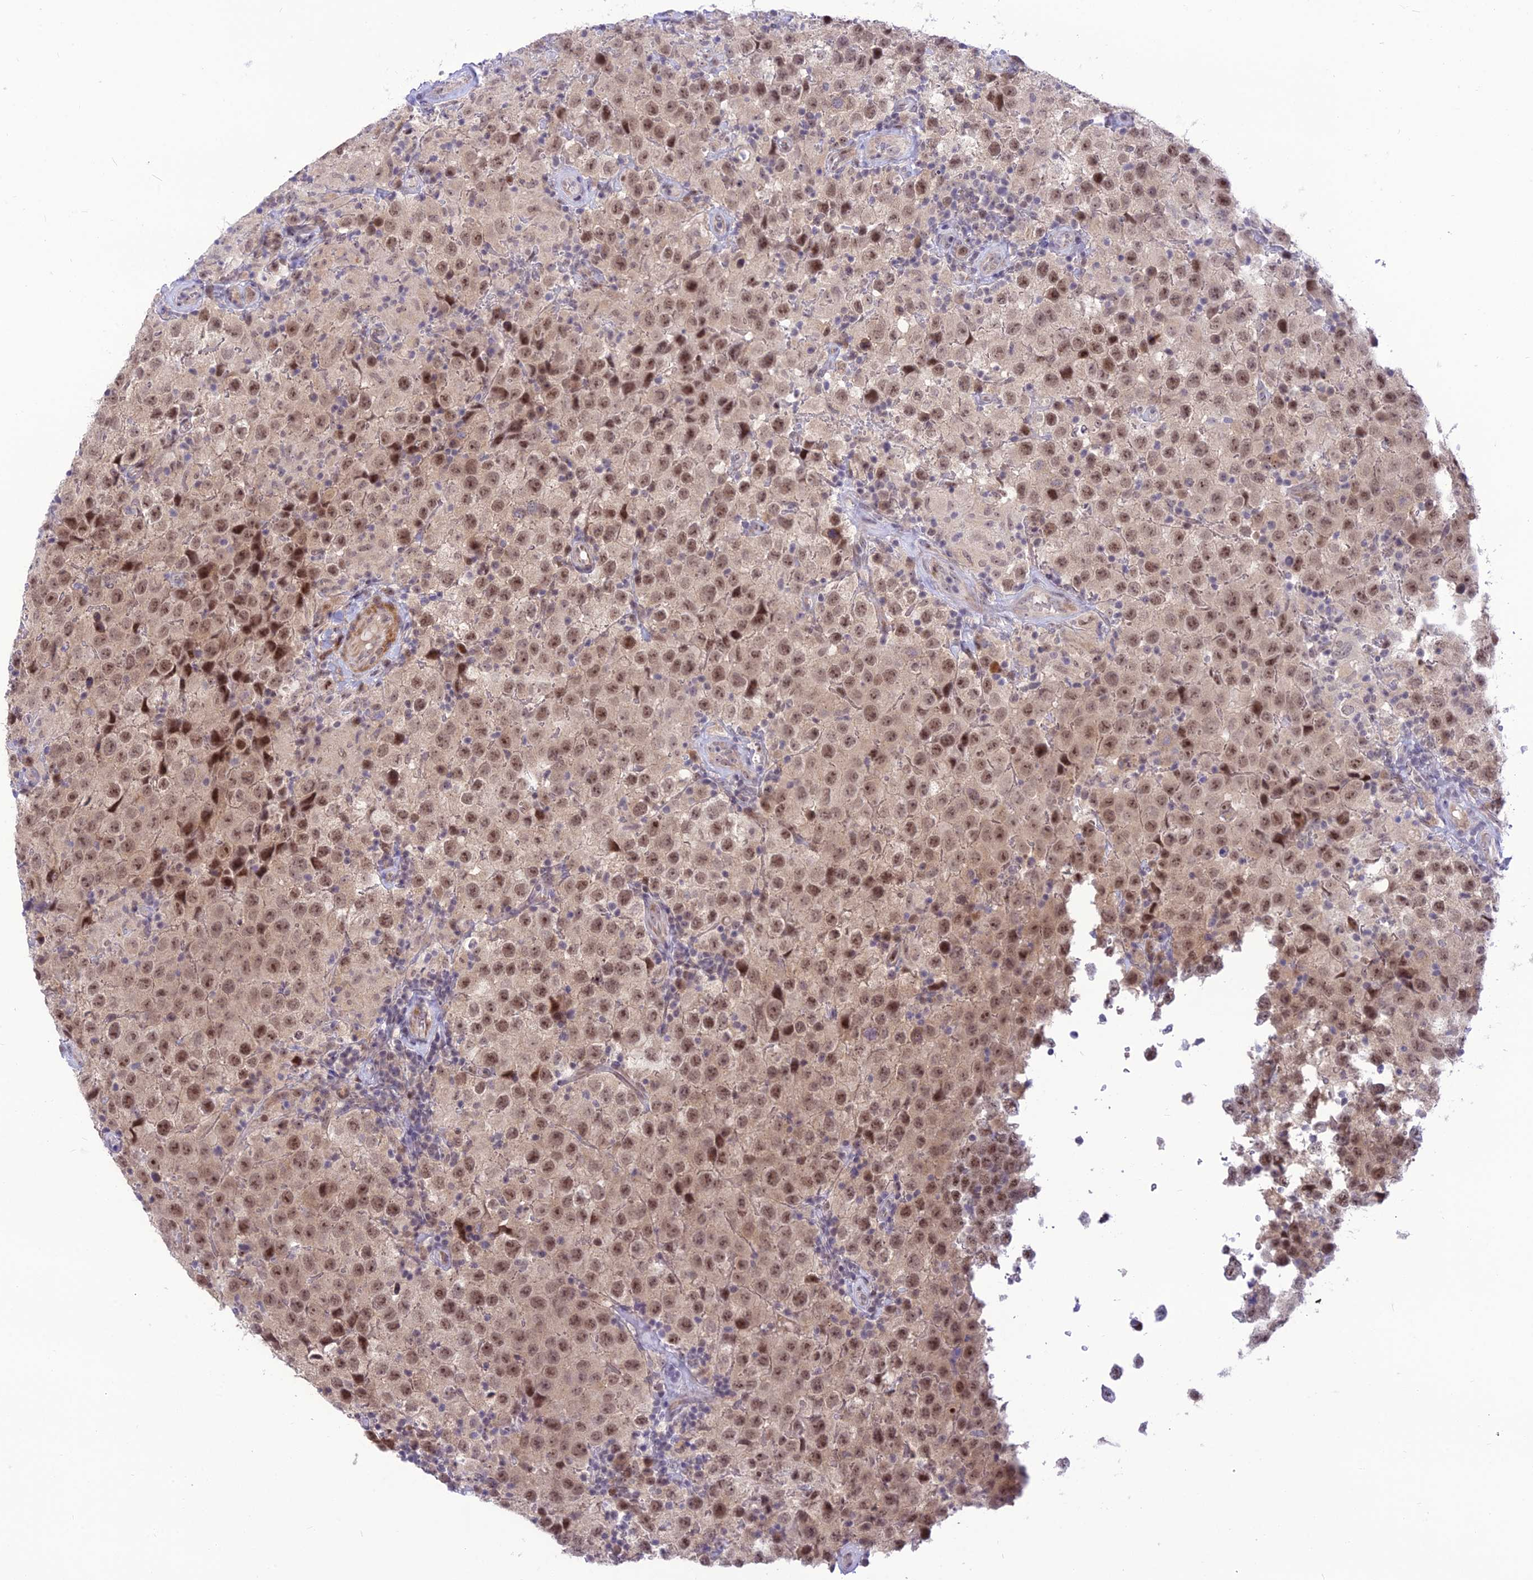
{"staining": {"intensity": "moderate", "quantity": ">75%", "location": "nuclear"}, "tissue": "testis cancer", "cell_type": "Tumor cells", "image_type": "cancer", "snomed": [{"axis": "morphology", "description": "Seminoma, NOS"}, {"axis": "morphology", "description": "Carcinoma, Embryonal, NOS"}, {"axis": "topography", "description": "Testis"}], "caption": "Moderate nuclear protein positivity is identified in about >75% of tumor cells in testis seminoma.", "gene": "ASPDH", "patient": {"sex": "male", "age": 41}}